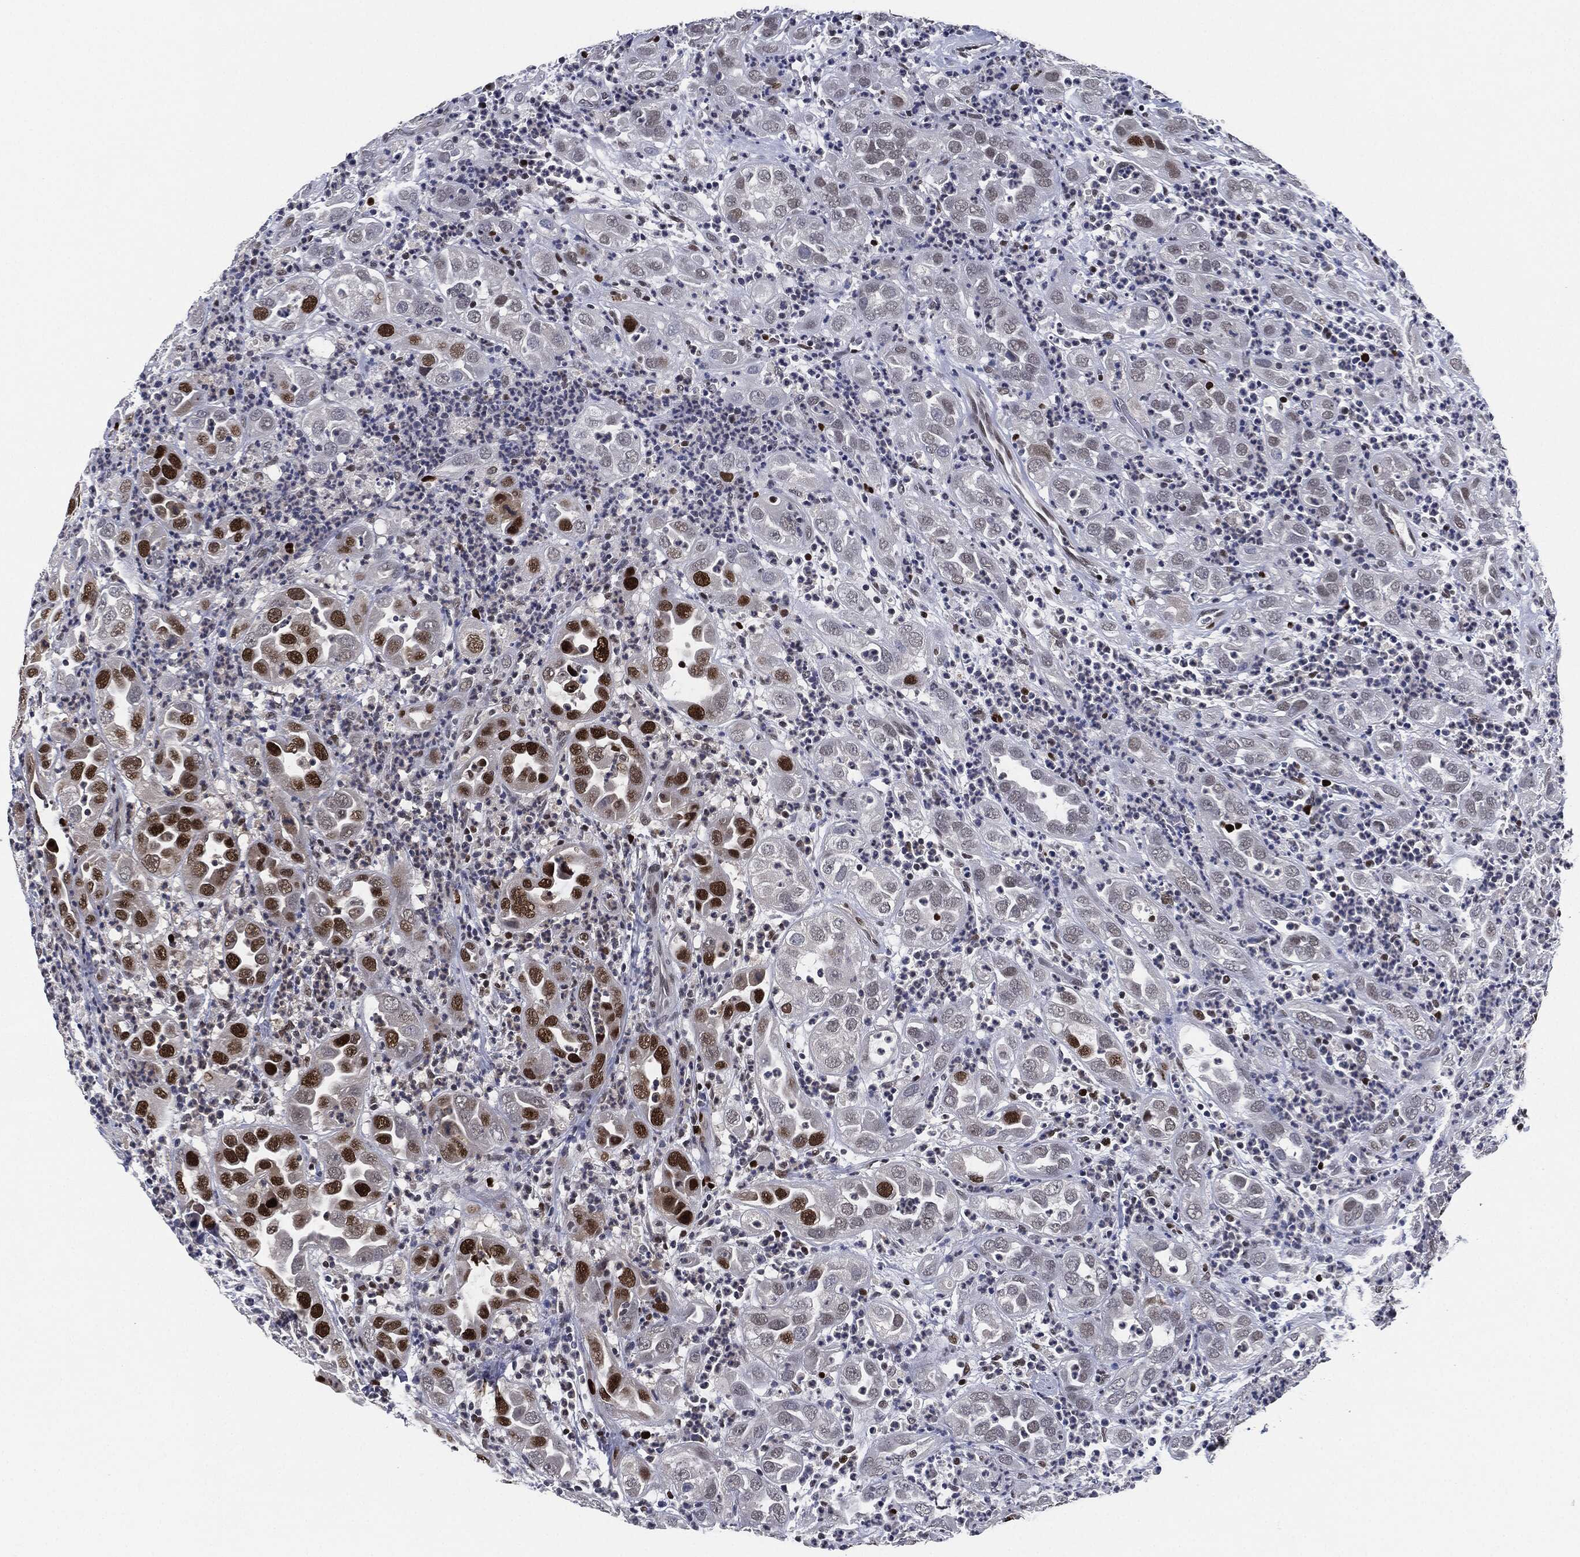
{"staining": {"intensity": "strong", "quantity": "25%-75%", "location": "nuclear"}, "tissue": "urothelial cancer", "cell_type": "Tumor cells", "image_type": "cancer", "snomed": [{"axis": "morphology", "description": "Urothelial carcinoma, High grade"}, {"axis": "topography", "description": "Urinary bladder"}], "caption": "The immunohistochemical stain labels strong nuclear positivity in tumor cells of urothelial cancer tissue.", "gene": "PCNA", "patient": {"sex": "female", "age": 41}}